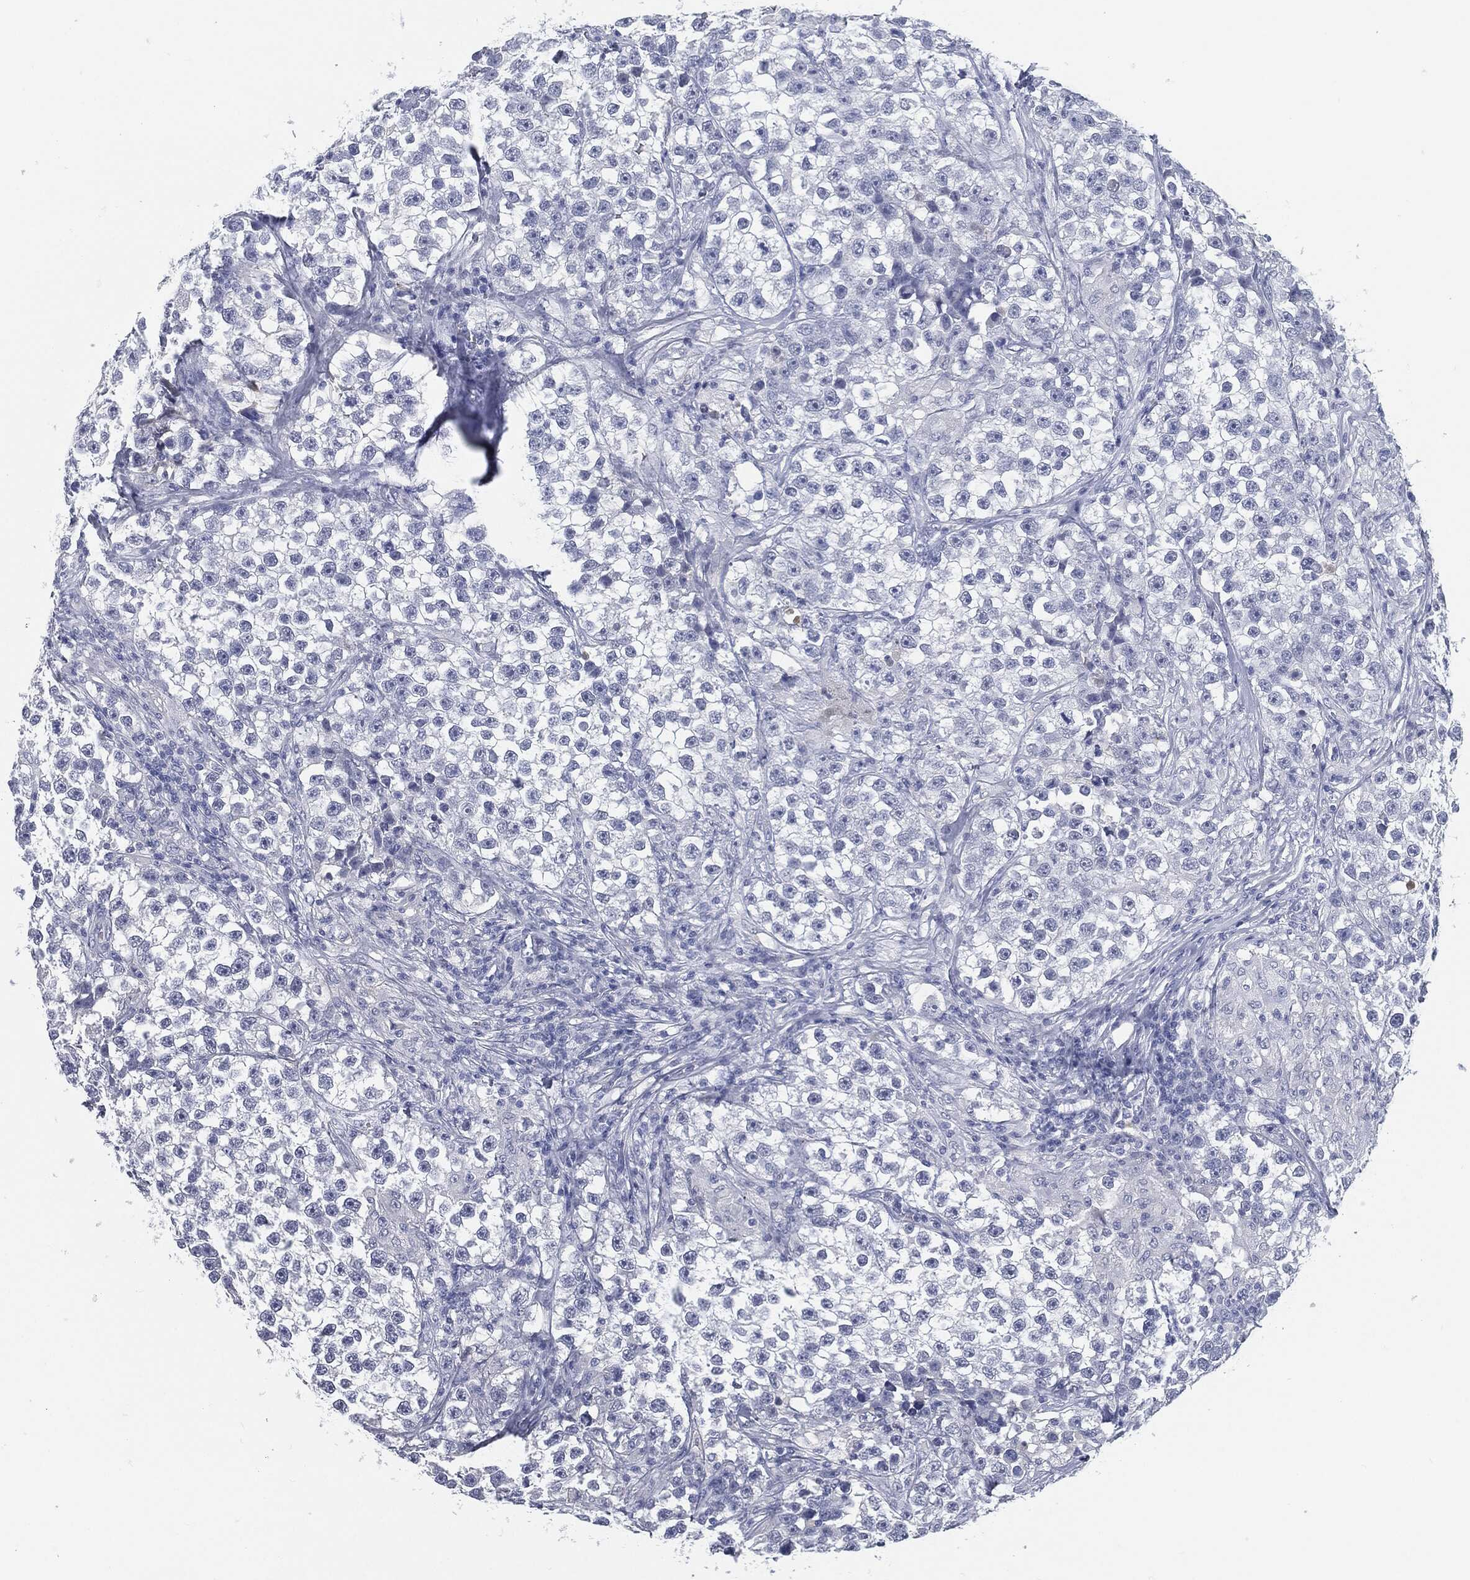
{"staining": {"intensity": "negative", "quantity": "none", "location": "none"}, "tissue": "testis cancer", "cell_type": "Tumor cells", "image_type": "cancer", "snomed": [{"axis": "morphology", "description": "Seminoma, NOS"}, {"axis": "topography", "description": "Testis"}], "caption": "This is an immunohistochemistry (IHC) histopathology image of human testis cancer. There is no staining in tumor cells.", "gene": "MST1", "patient": {"sex": "male", "age": 46}}